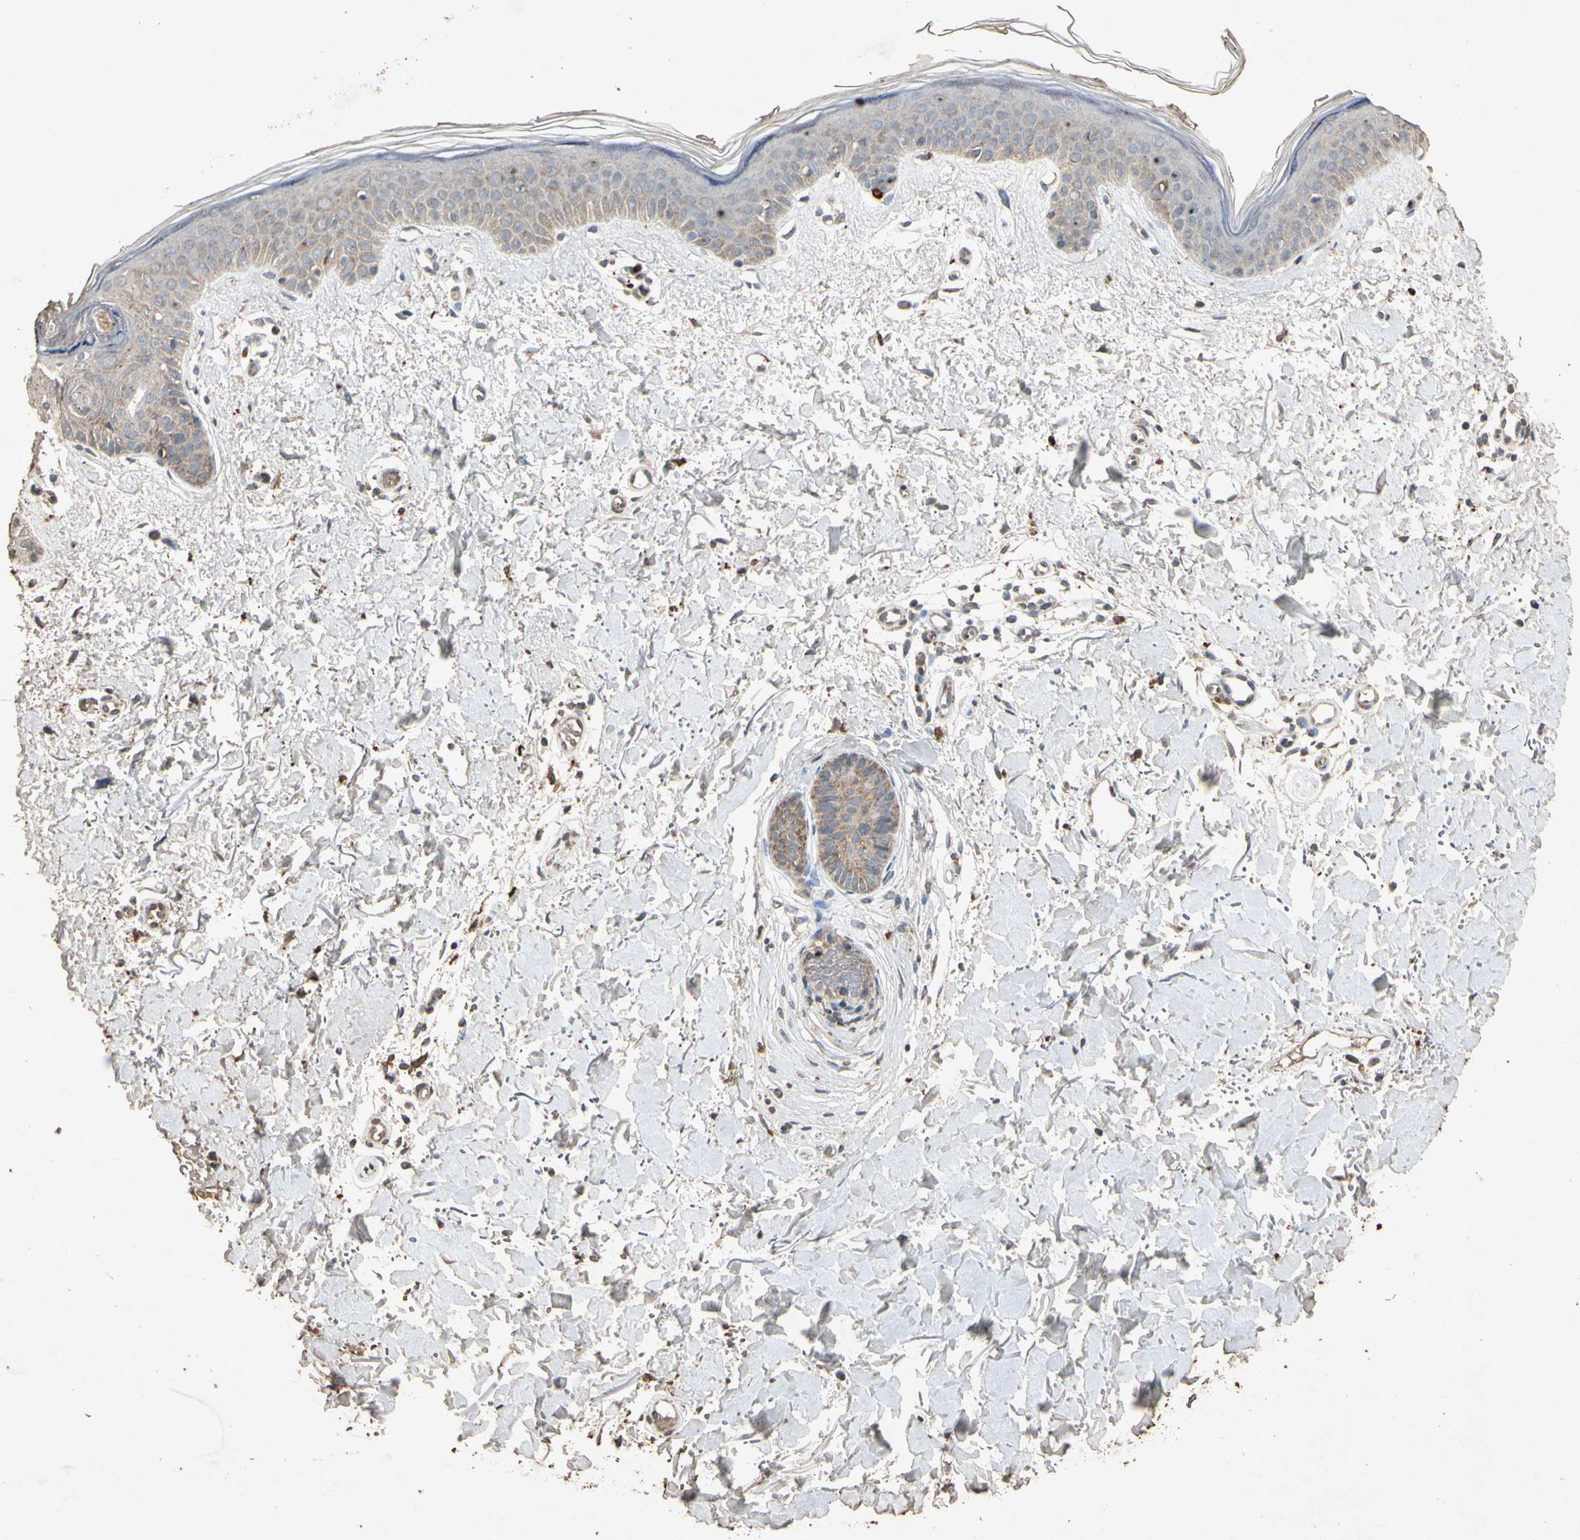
{"staining": {"intensity": "weak", "quantity": ">75%", "location": "cytoplasmic/membranous"}, "tissue": "skin", "cell_type": "Fibroblasts", "image_type": "normal", "snomed": [{"axis": "morphology", "description": "Normal tissue, NOS"}, {"axis": "topography", "description": "Skin"}], "caption": "Brown immunohistochemical staining in normal human skin displays weak cytoplasmic/membranous staining in about >75% of fibroblasts. The protein is stained brown, and the nuclei are stained in blue (DAB IHC with brightfield microscopy, high magnification).", "gene": "MSRB1", "patient": {"sex": "female", "age": 56}}